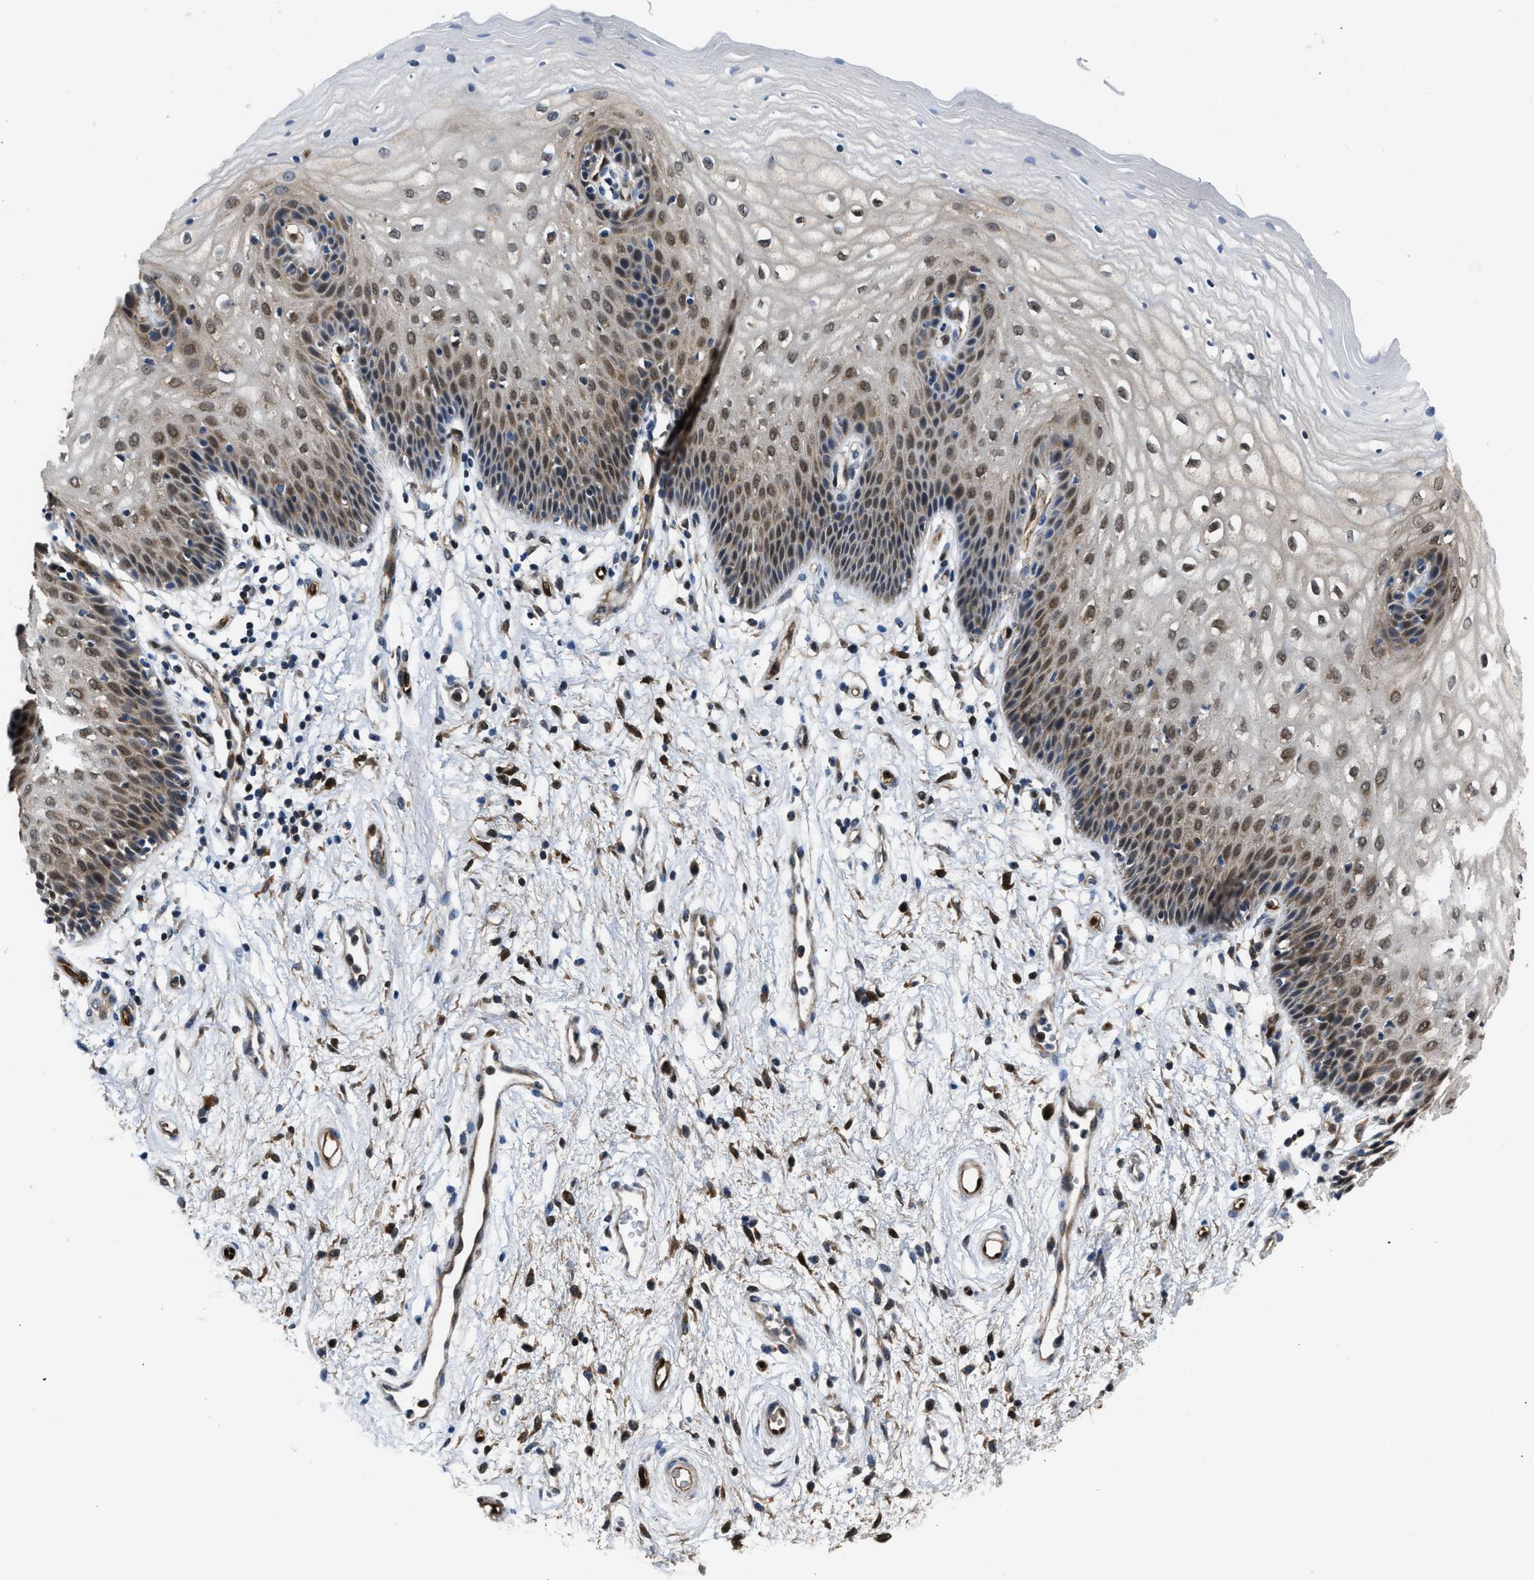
{"staining": {"intensity": "moderate", "quantity": ">75%", "location": "cytoplasmic/membranous,nuclear"}, "tissue": "vagina", "cell_type": "Squamous epithelial cells", "image_type": "normal", "snomed": [{"axis": "morphology", "description": "Normal tissue, NOS"}, {"axis": "topography", "description": "Vagina"}], "caption": "Immunohistochemical staining of benign vagina exhibits >75% levels of moderate cytoplasmic/membranous,nuclear protein positivity in approximately >75% of squamous epithelial cells.", "gene": "PPA1", "patient": {"sex": "female", "age": 34}}